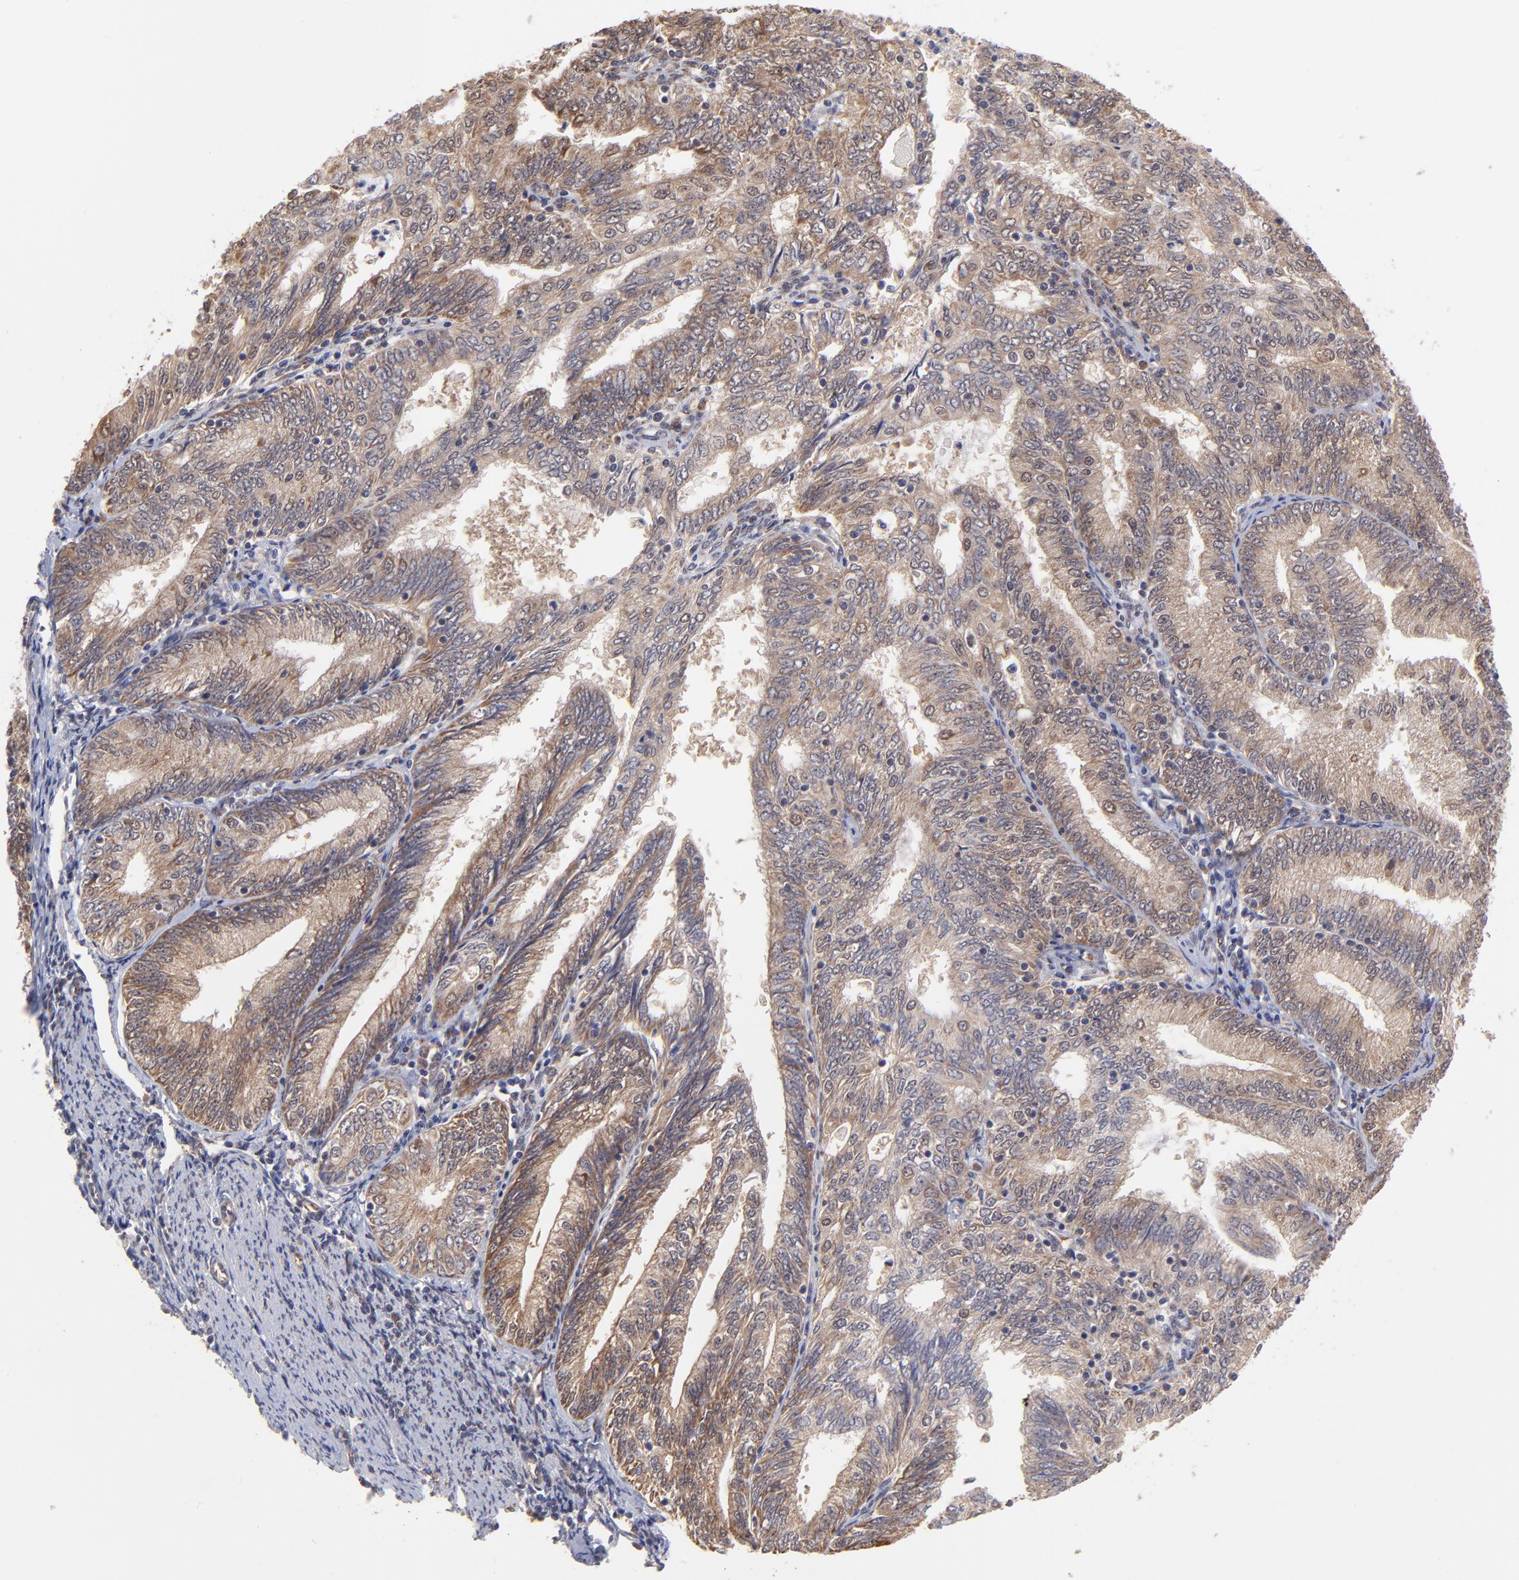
{"staining": {"intensity": "moderate", "quantity": ">75%", "location": "cytoplasmic/membranous"}, "tissue": "endometrial cancer", "cell_type": "Tumor cells", "image_type": "cancer", "snomed": [{"axis": "morphology", "description": "Adenocarcinoma, NOS"}, {"axis": "topography", "description": "Endometrium"}], "caption": "Human endometrial adenocarcinoma stained for a protein (brown) shows moderate cytoplasmic/membranous positive positivity in approximately >75% of tumor cells.", "gene": "UBE2H", "patient": {"sex": "female", "age": 69}}